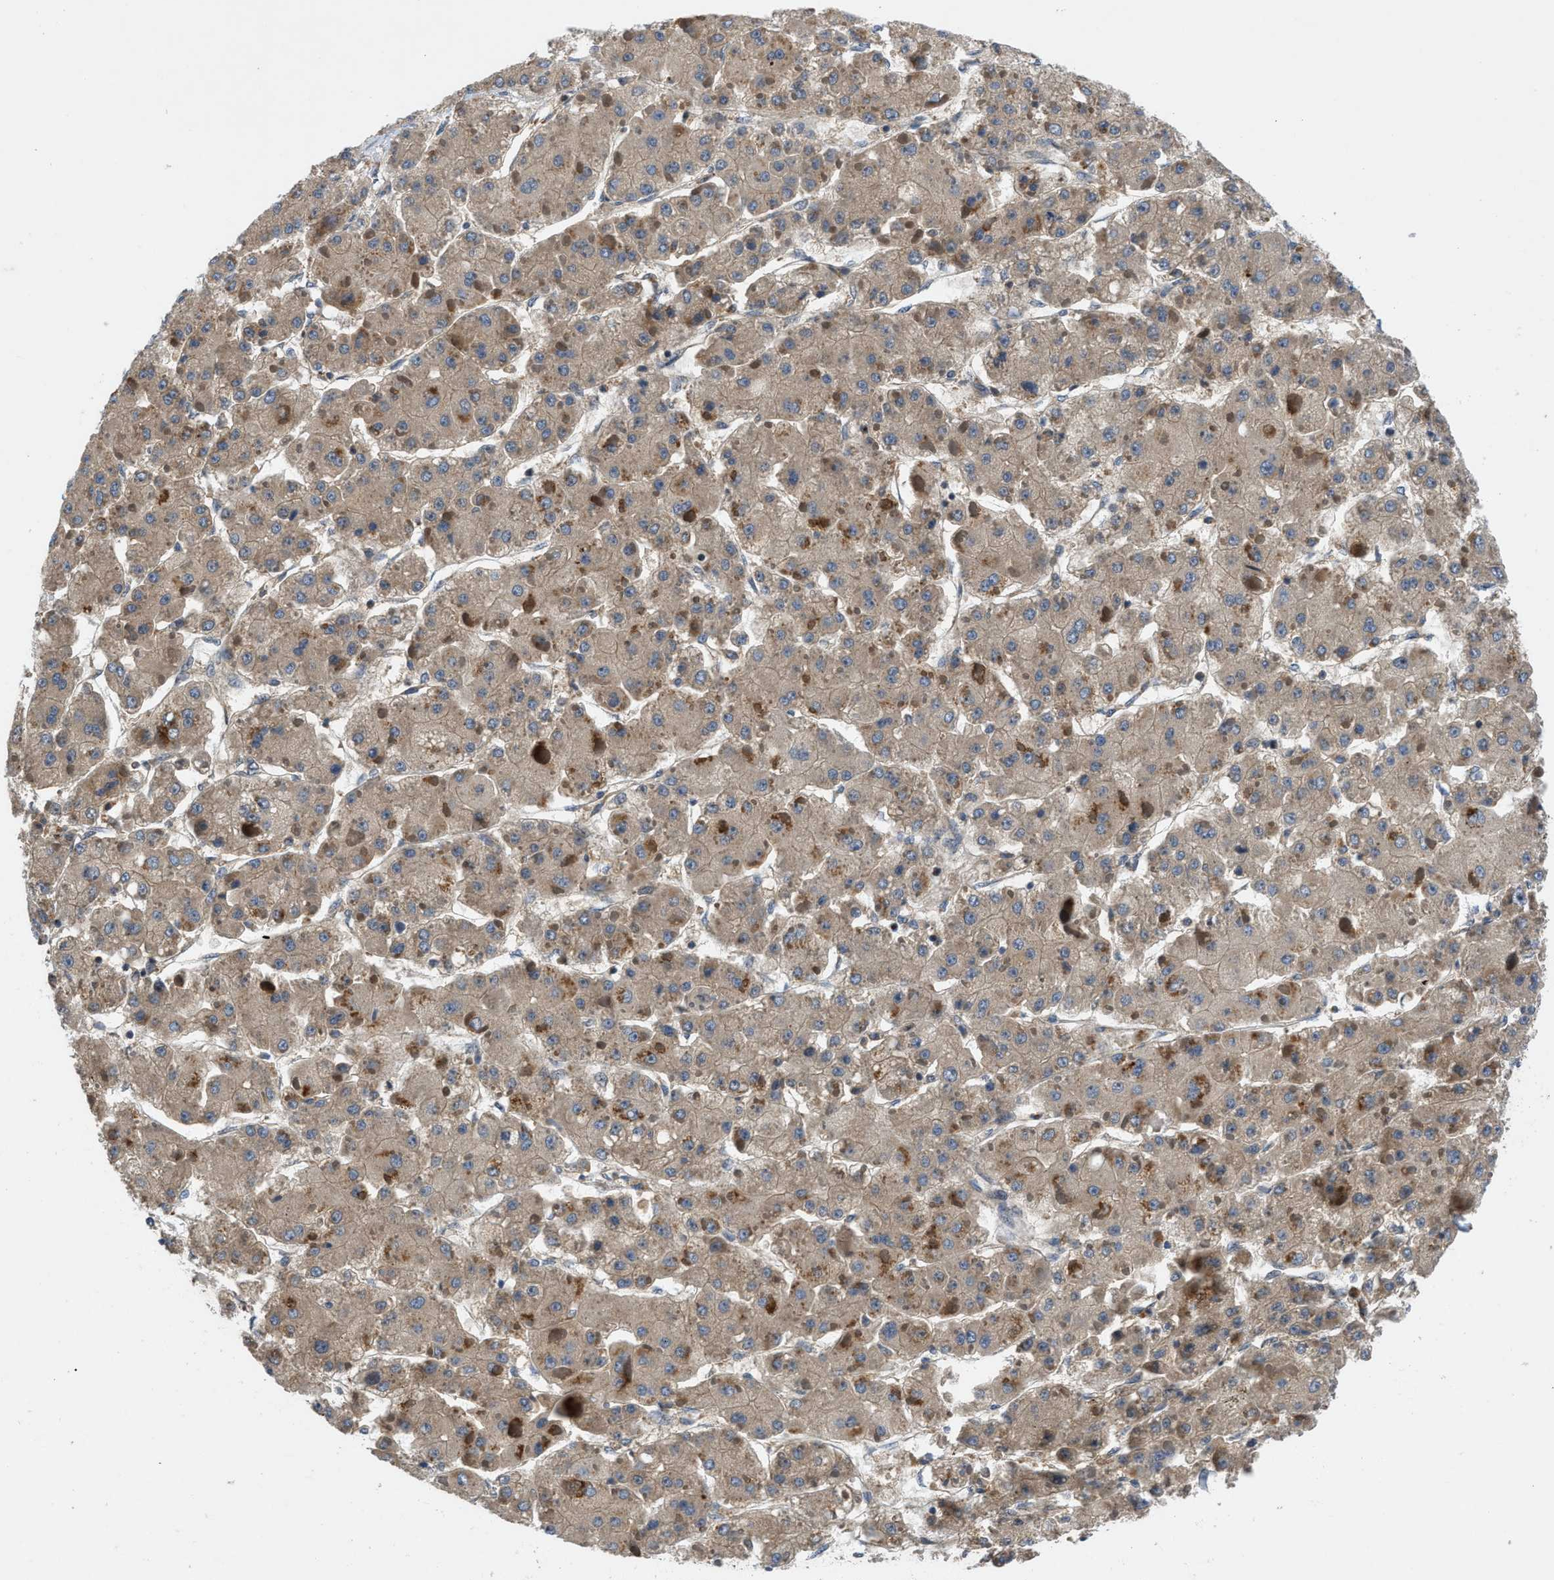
{"staining": {"intensity": "weak", "quantity": ">75%", "location": "cytoplasmic/membranous"}, "tissue": "liver cancer", "cell_type": "Tumor cells", "image_type": "cancer", "snomed": [{"axis": "morphology", "description": "Carcinoma, Hepatocellular, NOS"}, {"axis": "topography", "description": "Liver"}], "caption": "Brown immunohistochemical staining in human liver cancer (hepatocellular carcinoma) demonstrates weak cytoplasmic/membranous positivity in approximately >75% of tumor cells.", "gene": "GPR31", "patient": {"sex": "female", "age": 73}}